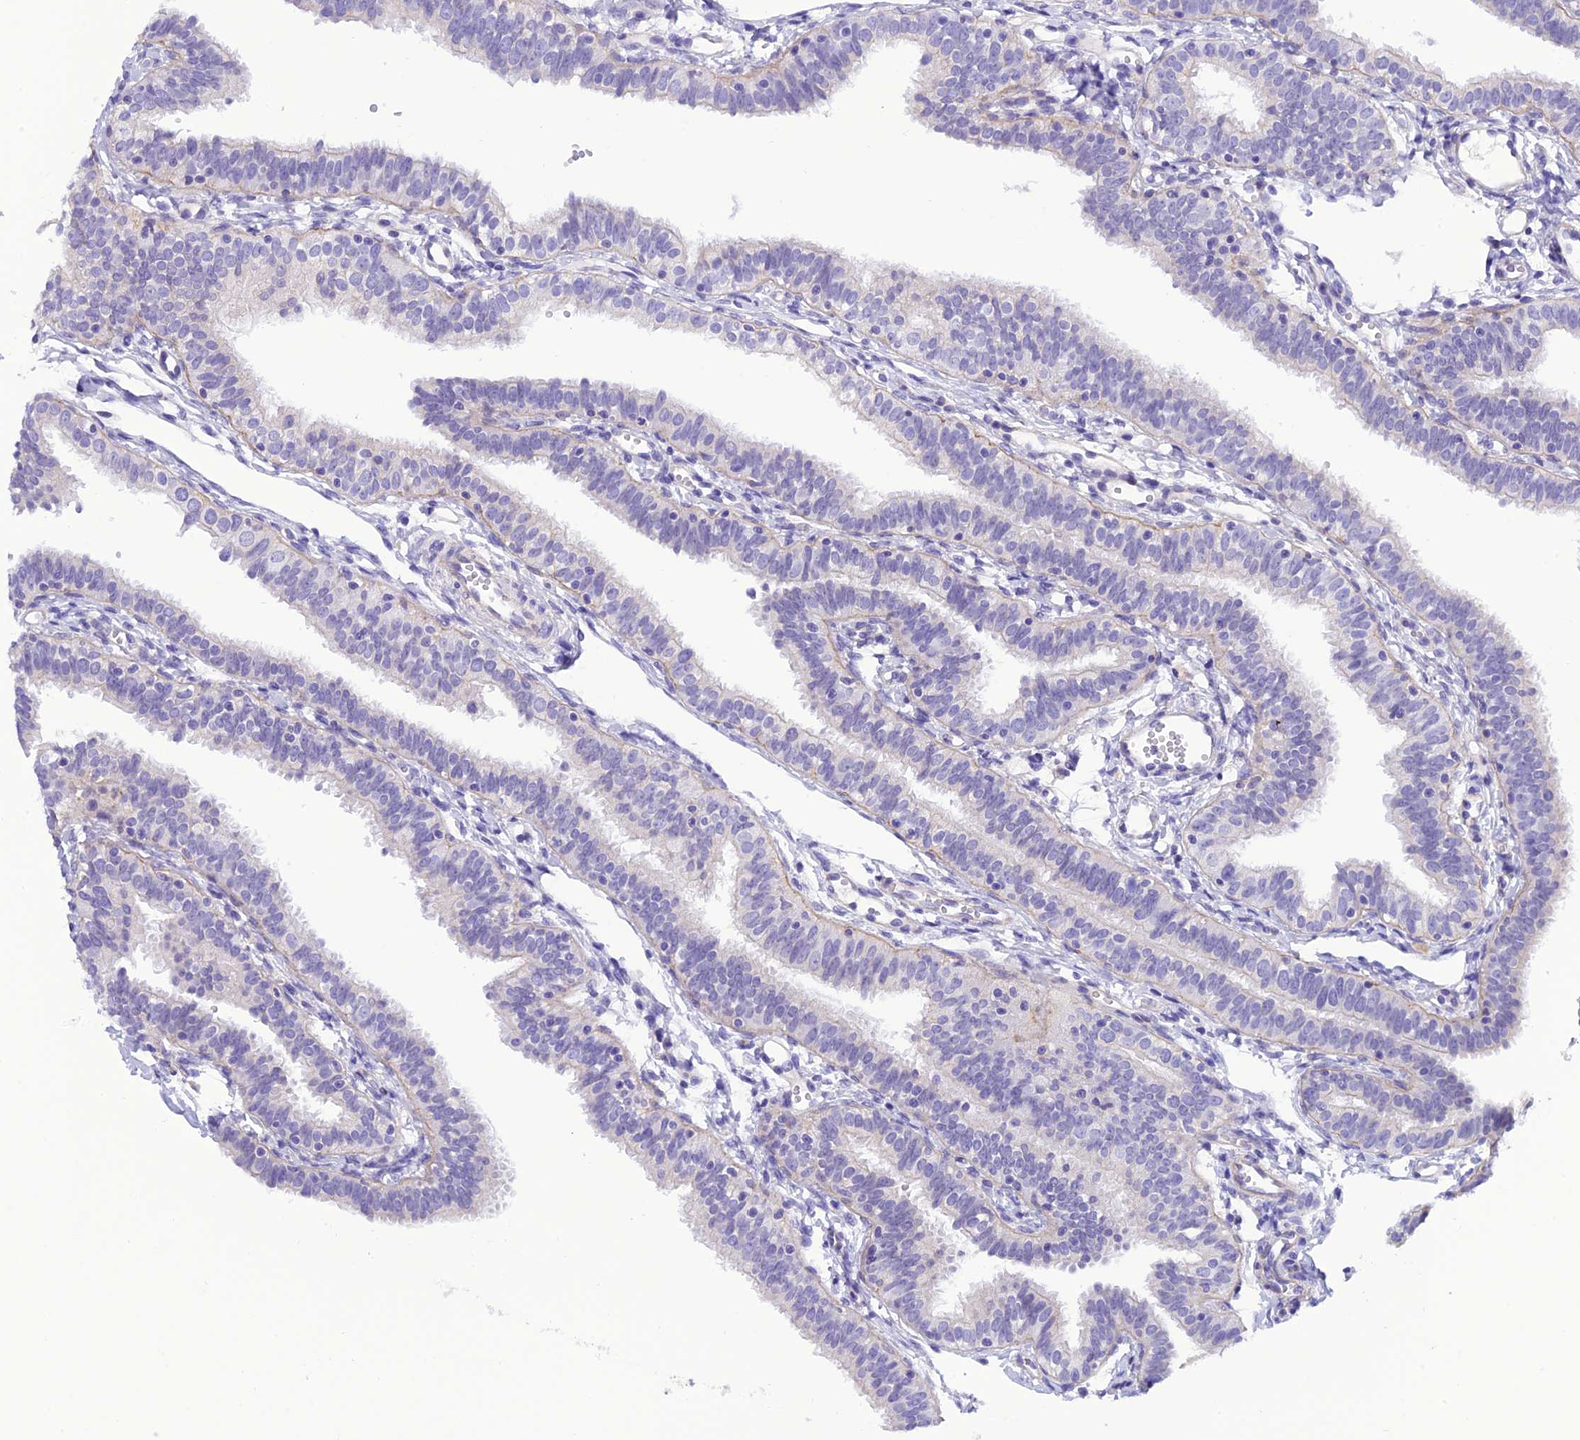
{"staining": {"intensity": "negative", "quantity": "none", "location": "none"}, "tissue": "fallopian tube", "cell_type": "Glandular cells", "image_type": "normal", "snomed": [{"axis": "morphology", "description": "Normal tissue, NOS"}, {"axis": "topography", "description": "Fallopian tube"}], "caption": "An image of human fallopian tube is negative for staining in glandular cells. (DAB (3,3'-diaminobenzidine) immunohistochemistry (IHC), high magnification).", "gene": "C17orf67", "patient": {"sex": "female", "age": 35}}